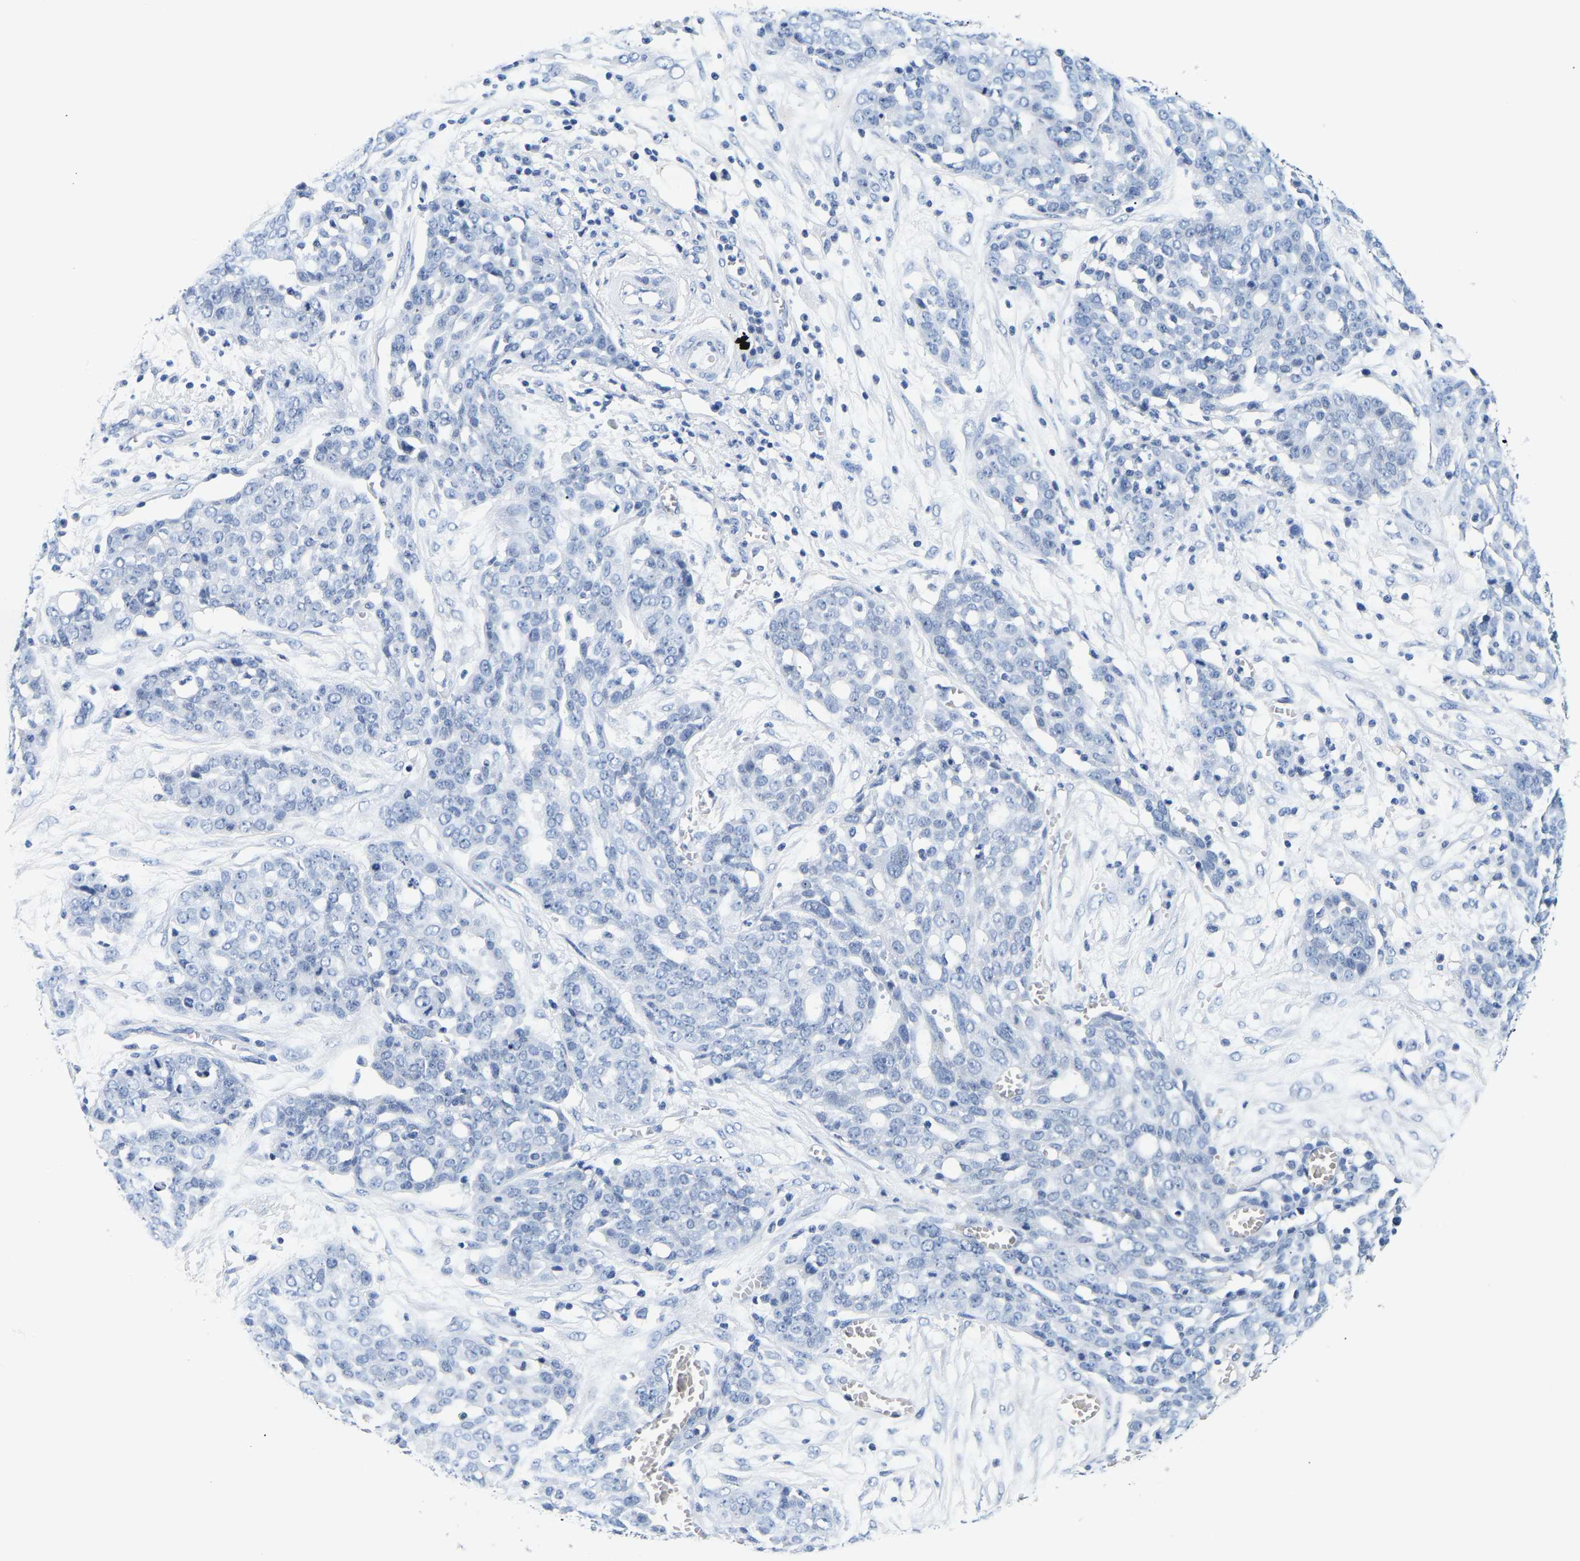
{"staining": {"intensity": "negative", "quantity": "none", "location": "none"}, "tissue": "ovarian cancer", "cell_type": "Tumor cells", "image_type": "cancer", "snomed": [{"axis": "morphology", "description": "Cystadenocarcinoma, serous, NOS"}, {"axis": "topography", "description": "Soft tissue"}, {"axis": "topography", "description": "Ovary"}], "caption": "This is a micrograph of immunohistochemistry staining of serous cystadenocarcinoma (ovarian), which shows no positivity in tumor cells. (DAB IHC with hematoxylin counter stain).", "gene": "UCHL3", "patient": {"sex": "female", "age": 57}}